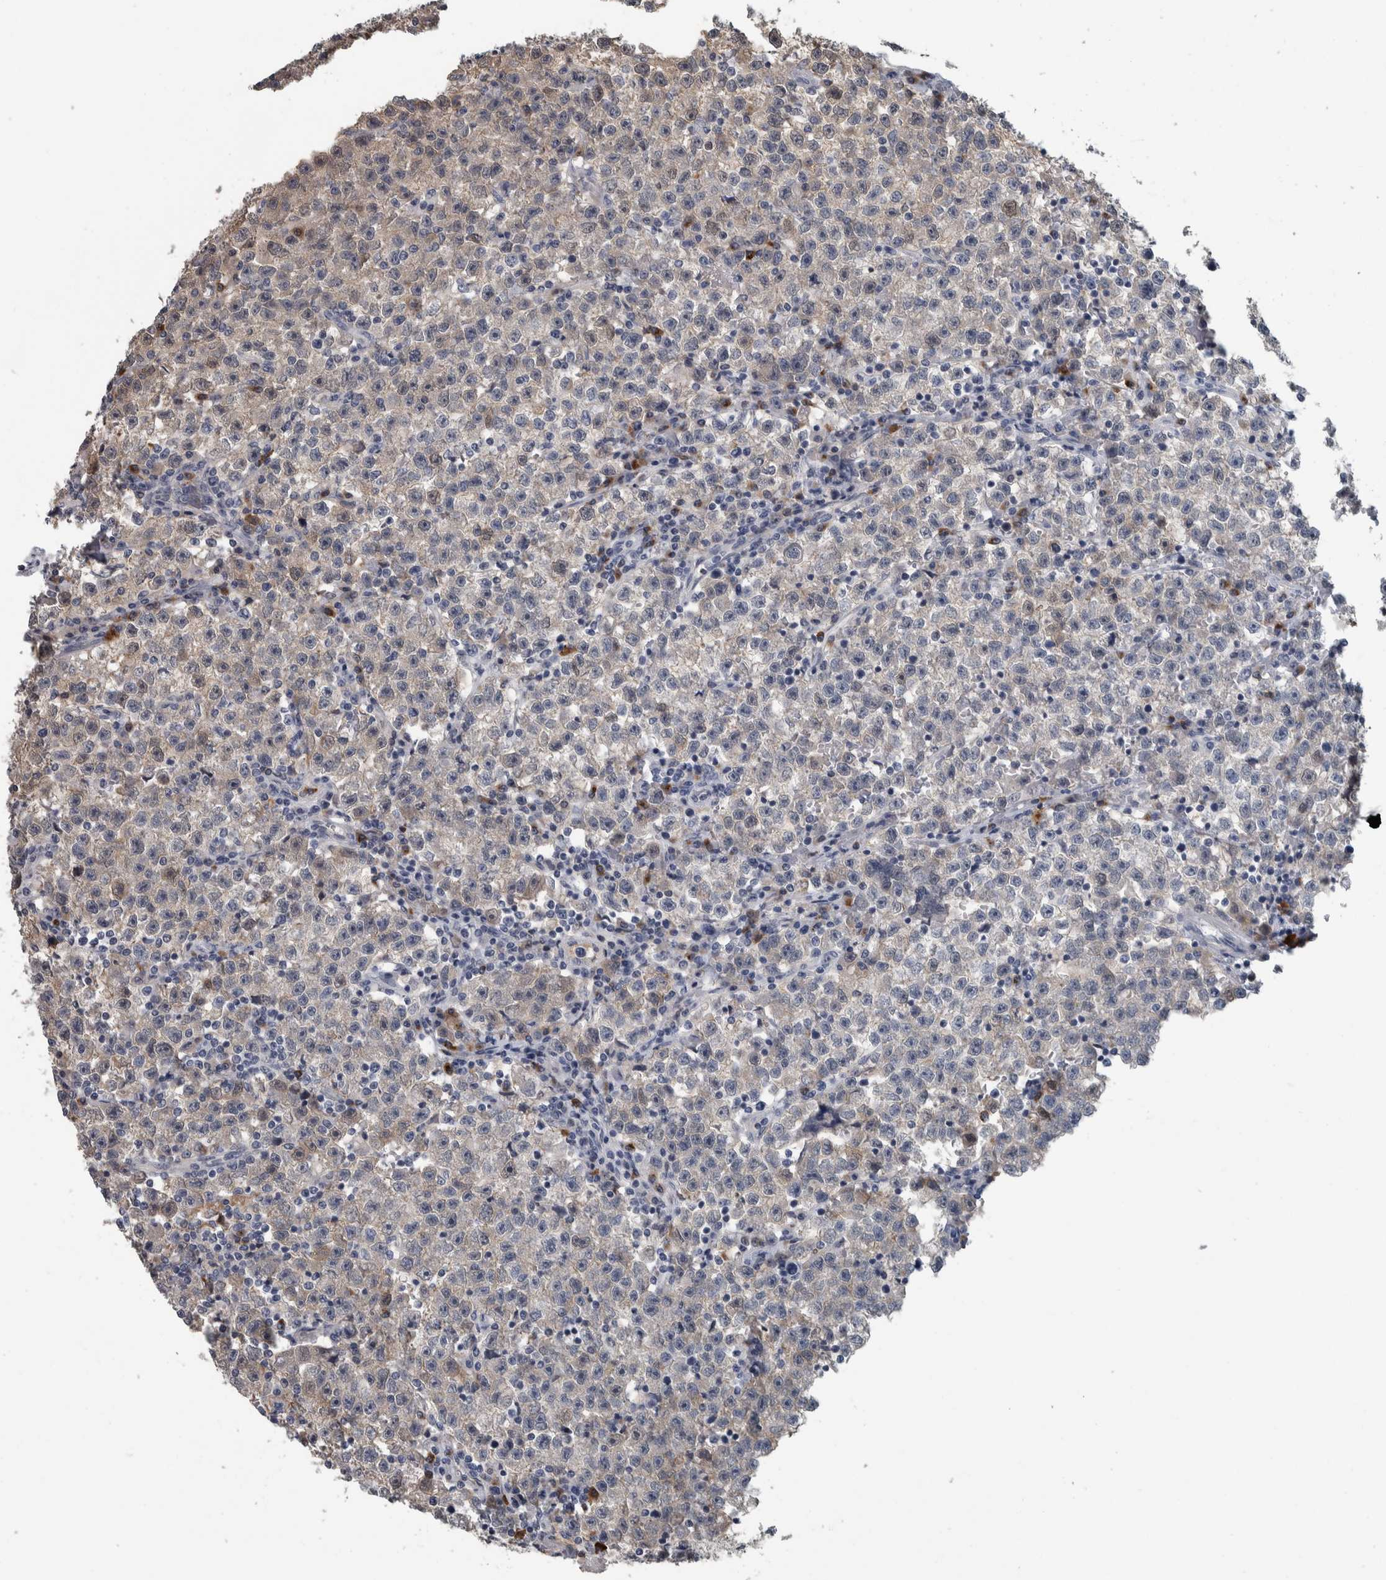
{"staining": {"intensity": "weak", "quantity": "<25%", "location": "cytoplasmic/membranous"}, "tissue": "testis cancer", "cell_type": "Tumor cells", "image_type": "cancer", "snomed": [{"axis": "morphology", "description": "Seminoma, NOS"}, {"axis": "topography", "description": "Testis"}], "caption": "A high-resolution image shows immunohistochemistry staining of testis cancer, which displays no significant positivity in tumor cells.", "gene": "CAVIN4", "patient": {"sex": "male", "age": 22}}